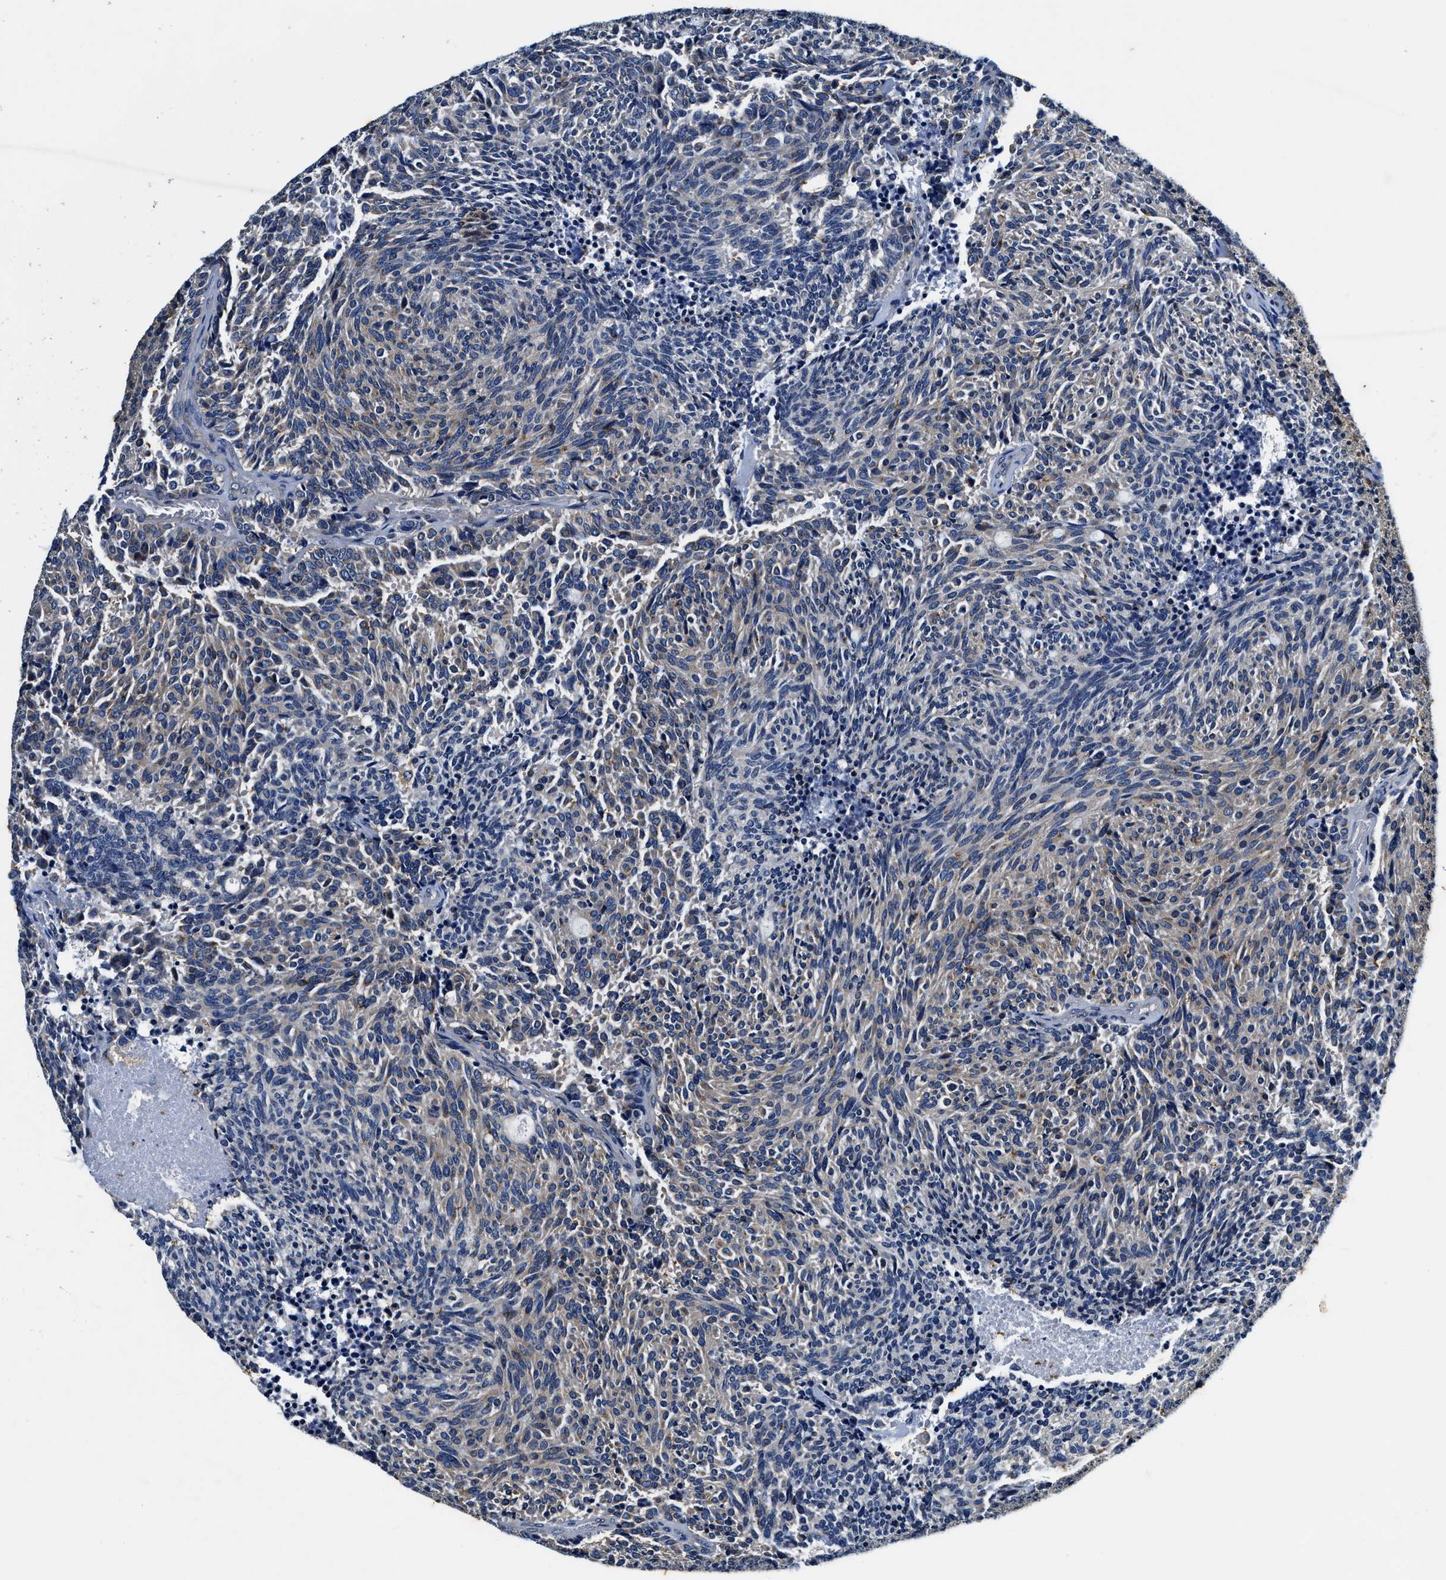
{"staining": {"intensity": "negative", "quantity": "none", "location": "none"}, "tissue": "carcinoid", "cell_type": "Tumor cells", "image_type": "cancer", "snomed": [{"axis": "morphology", "description": "Carcinoid, malignant, NOS"}, {"axis": "topography", "description": "Pancreas"}], "caption": "DAB immunohistochemical staining of carcinoid (malignant) reveals no significant expression in tumor cells.", "gene": "PI4KB", "patient": {"sex": "female", "age": 54}}